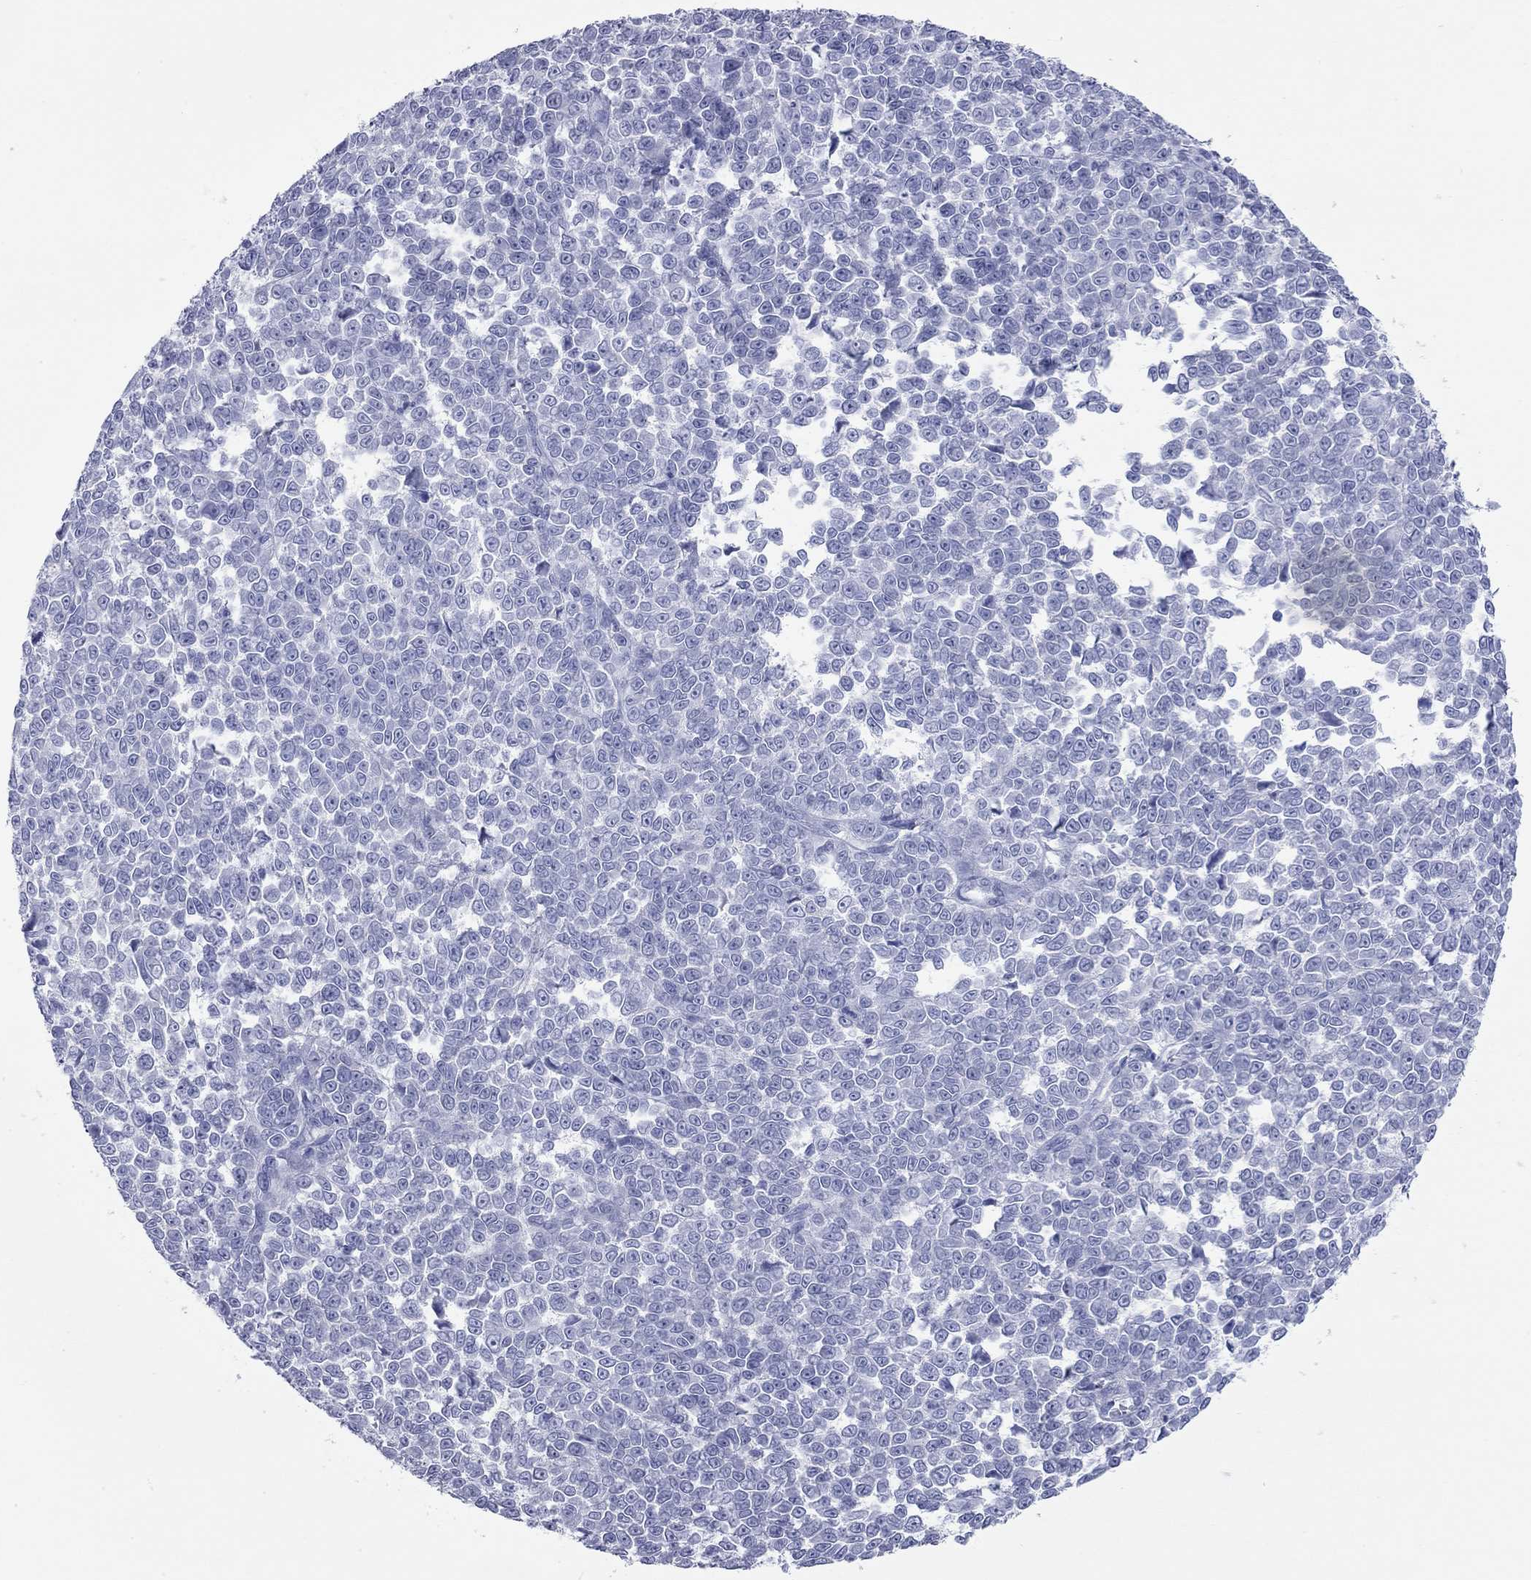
{"staining": {"intensity": "negative", "quantity": "none", "location": "none"}, "tissue": "melanoma", "cell_type": "Tumor cells", "image_type": "cancer", "snomed": [{"axis": "morphology", "description": "Malignant melanoma, NOS"}, {"axis": "topography", "description": "Skin"}], "caption": "Image shows no protein expression in tumor cells of malignant melanoma tissue. (DAB (3,3'-diaminobenzidine) immunohistochemistry, high magnification).", "gene": "ACTL7B", "patient": {"sex": "female", "age": 95}}